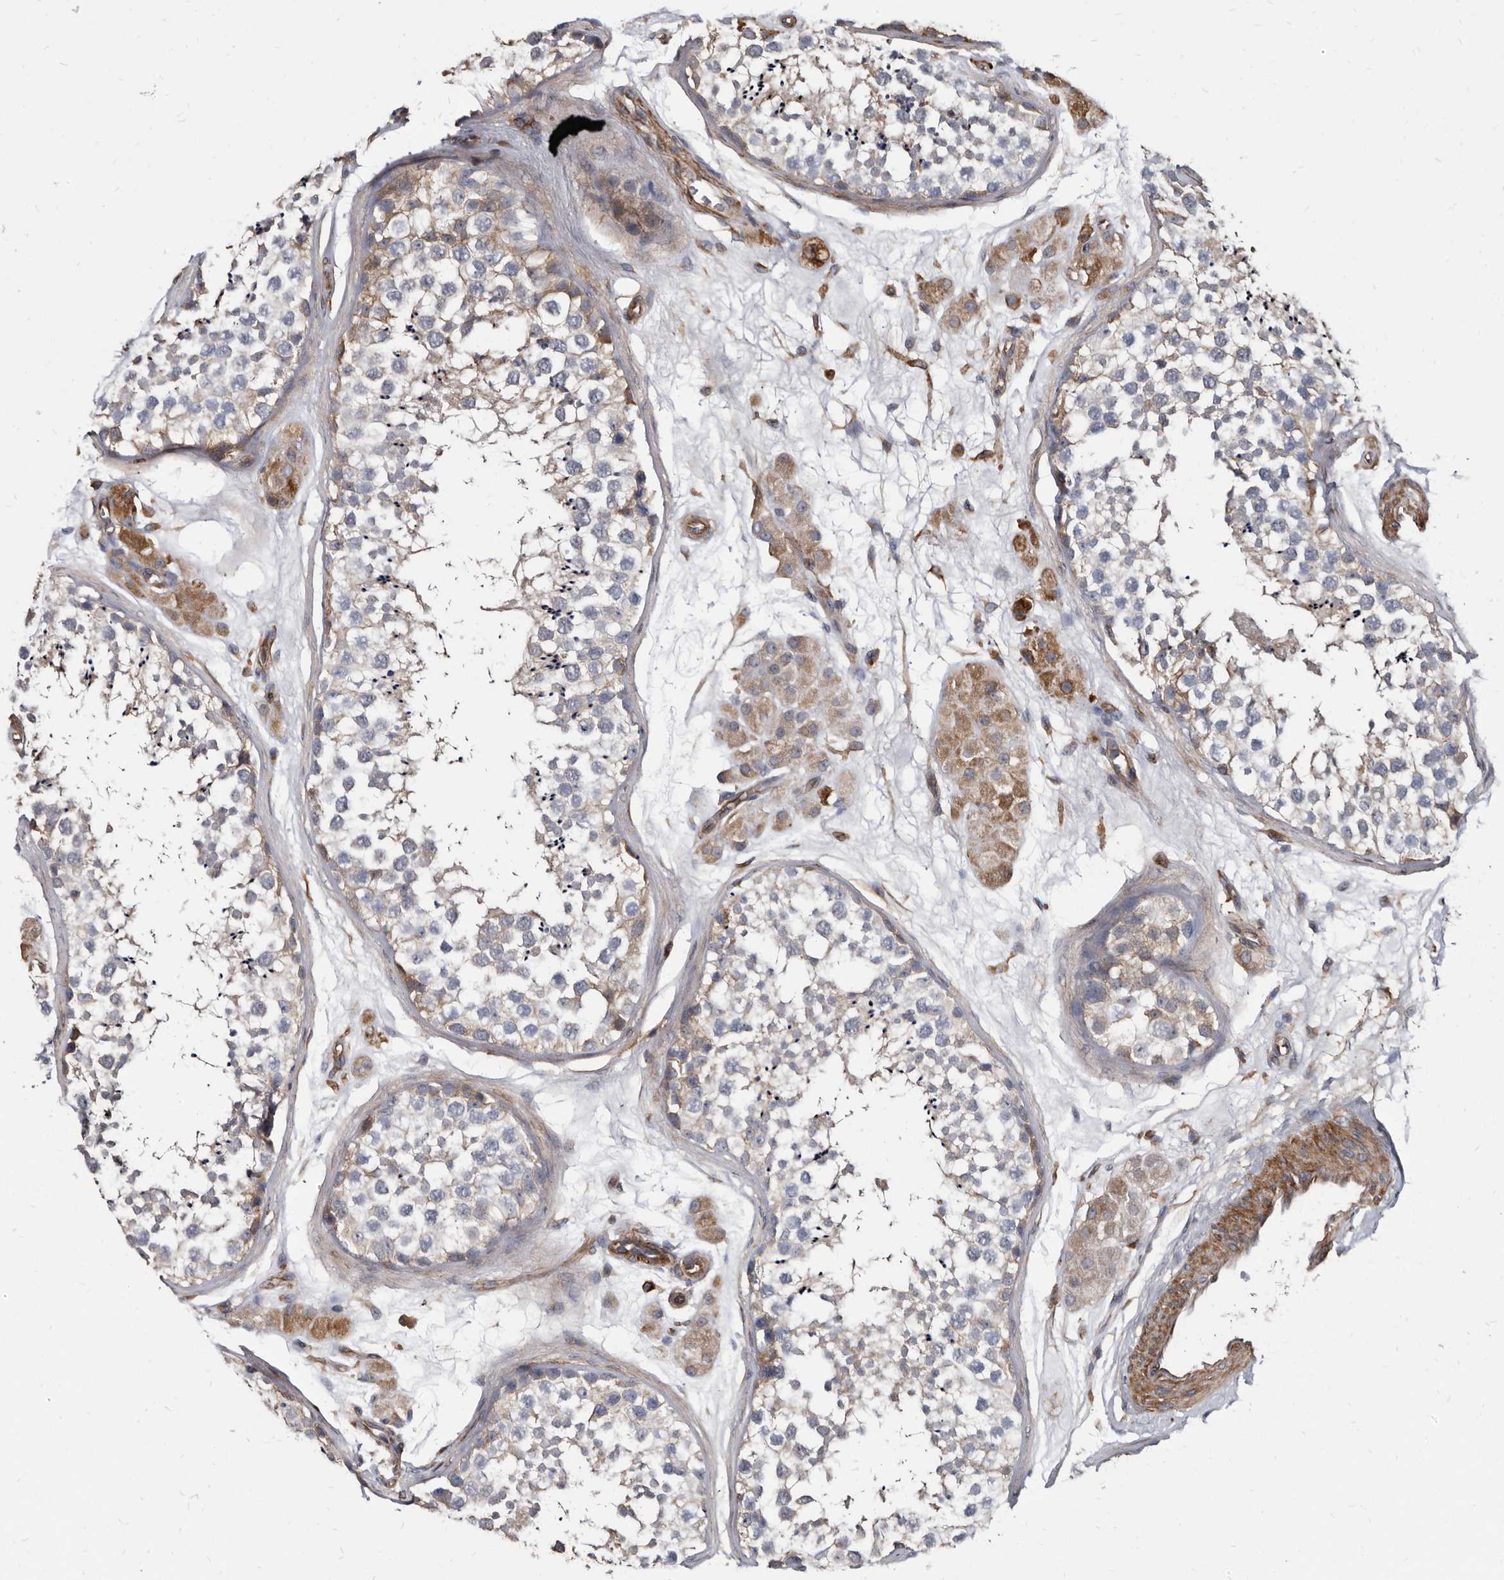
{"staining": {"intensity": "negative", "quantity": "none", "location": "none"}, "tissue": "testis", "cell_type": "Cells in seminiferous ducts", "image_type": "normal", "snomed": [{"axis": "morphology", "description": "Normal tissue, NOS"}, {"axis": "topography", "description": "Testis"}], "caption": "Immunohistochemical staining of benign human testis exhibits no significant expression in cells in seminiferous ducts.", "gene": "KCTD20", "patient": {"sex": "male", "age": 56}}